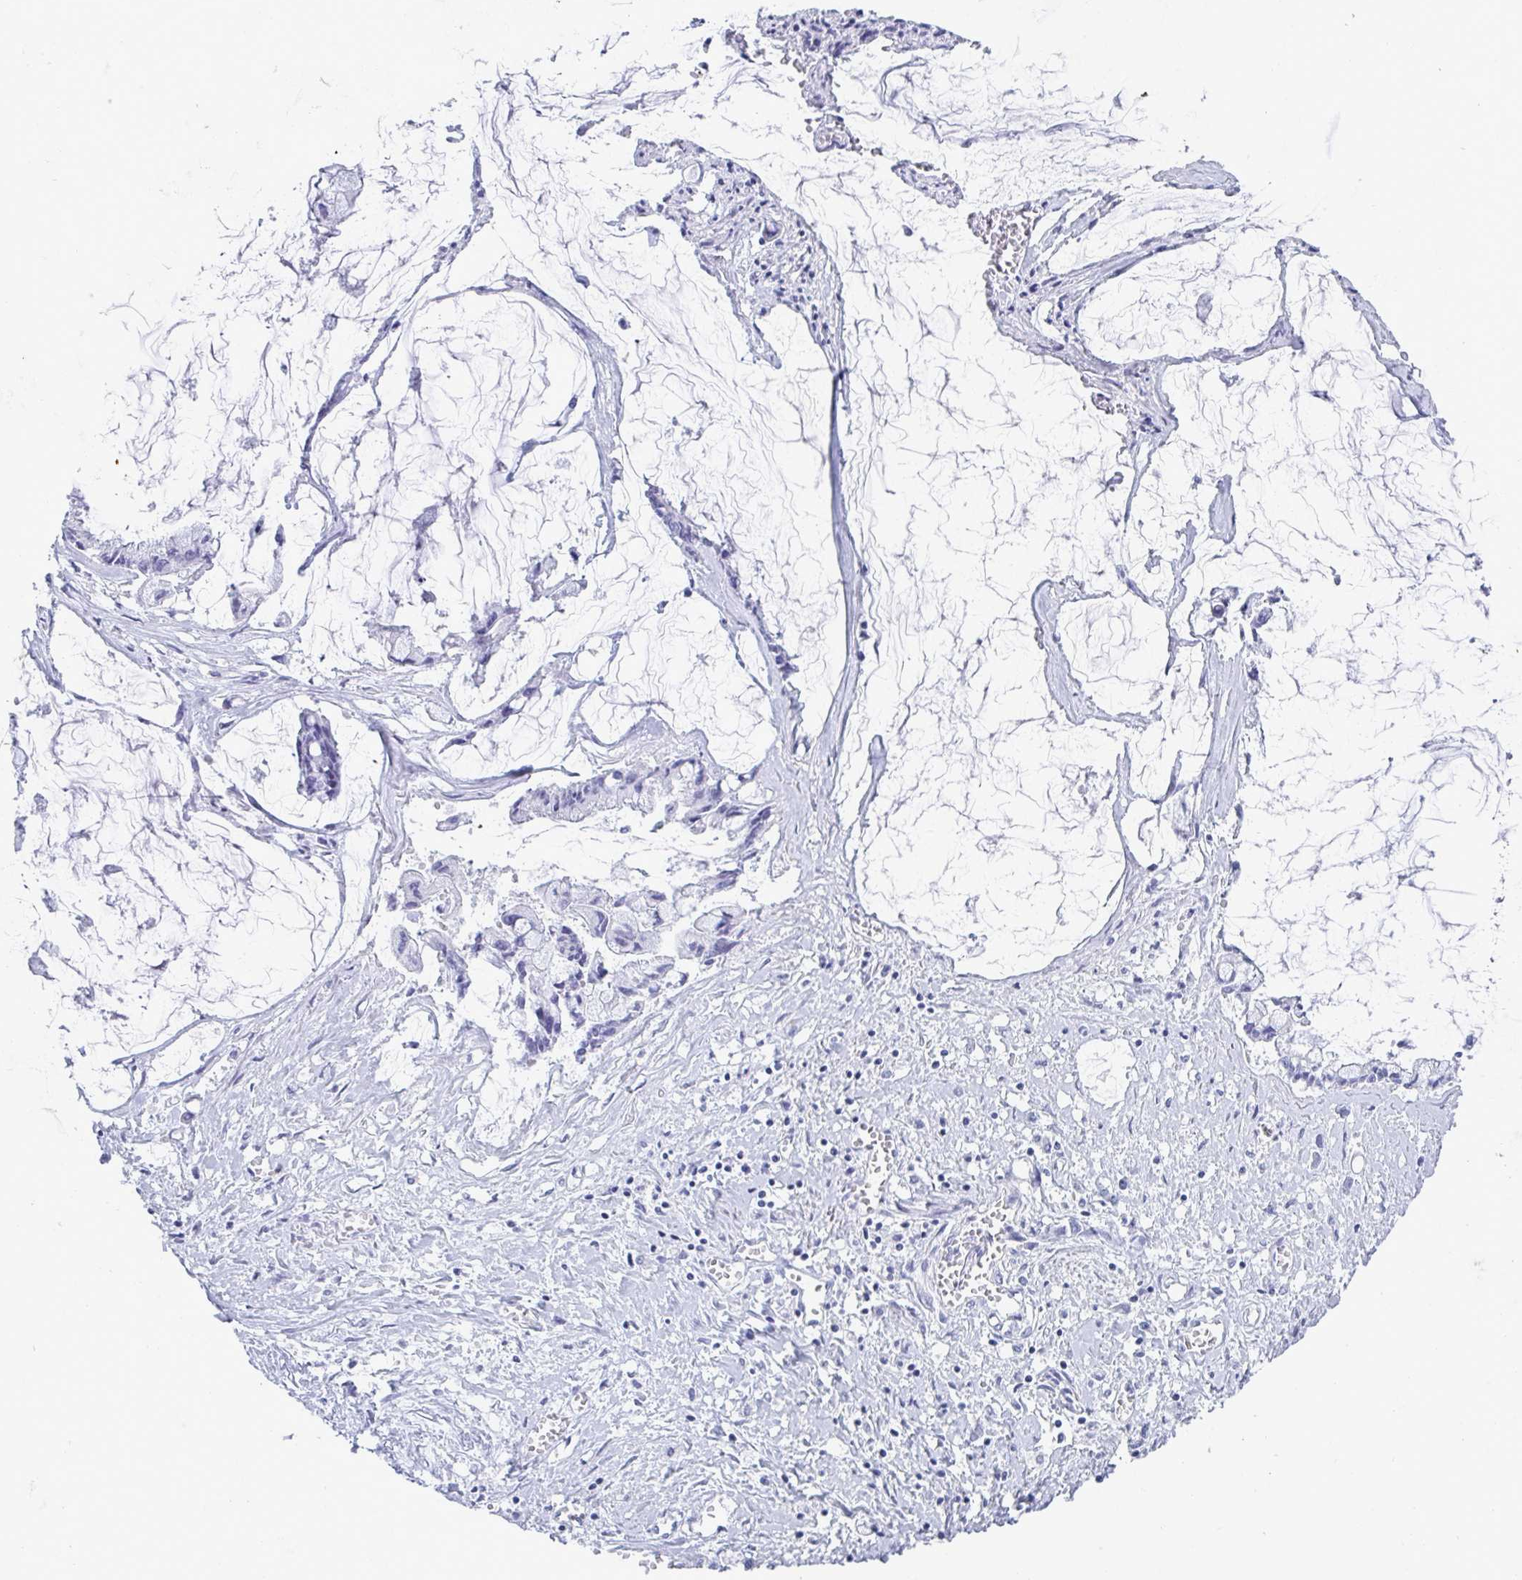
{"staining": {"intensity": "negative", "quantity": "none", "location": "none"}, "tissue": "ovarian cancer", "cell_type": "Tumor cells", "image_type": "cancer", "snomed": [{"axis": "morphology", "description": "Cystadenocarcinoma, mucinous, NOS"}, {"axis": "topography", "description": "Ovary"}], "caption": "A photomicrograph of human ovarian cancer is negative for staining in tumor cells.", "gene": "CDX4", "patient": {"sex": "female", "age": 90}}